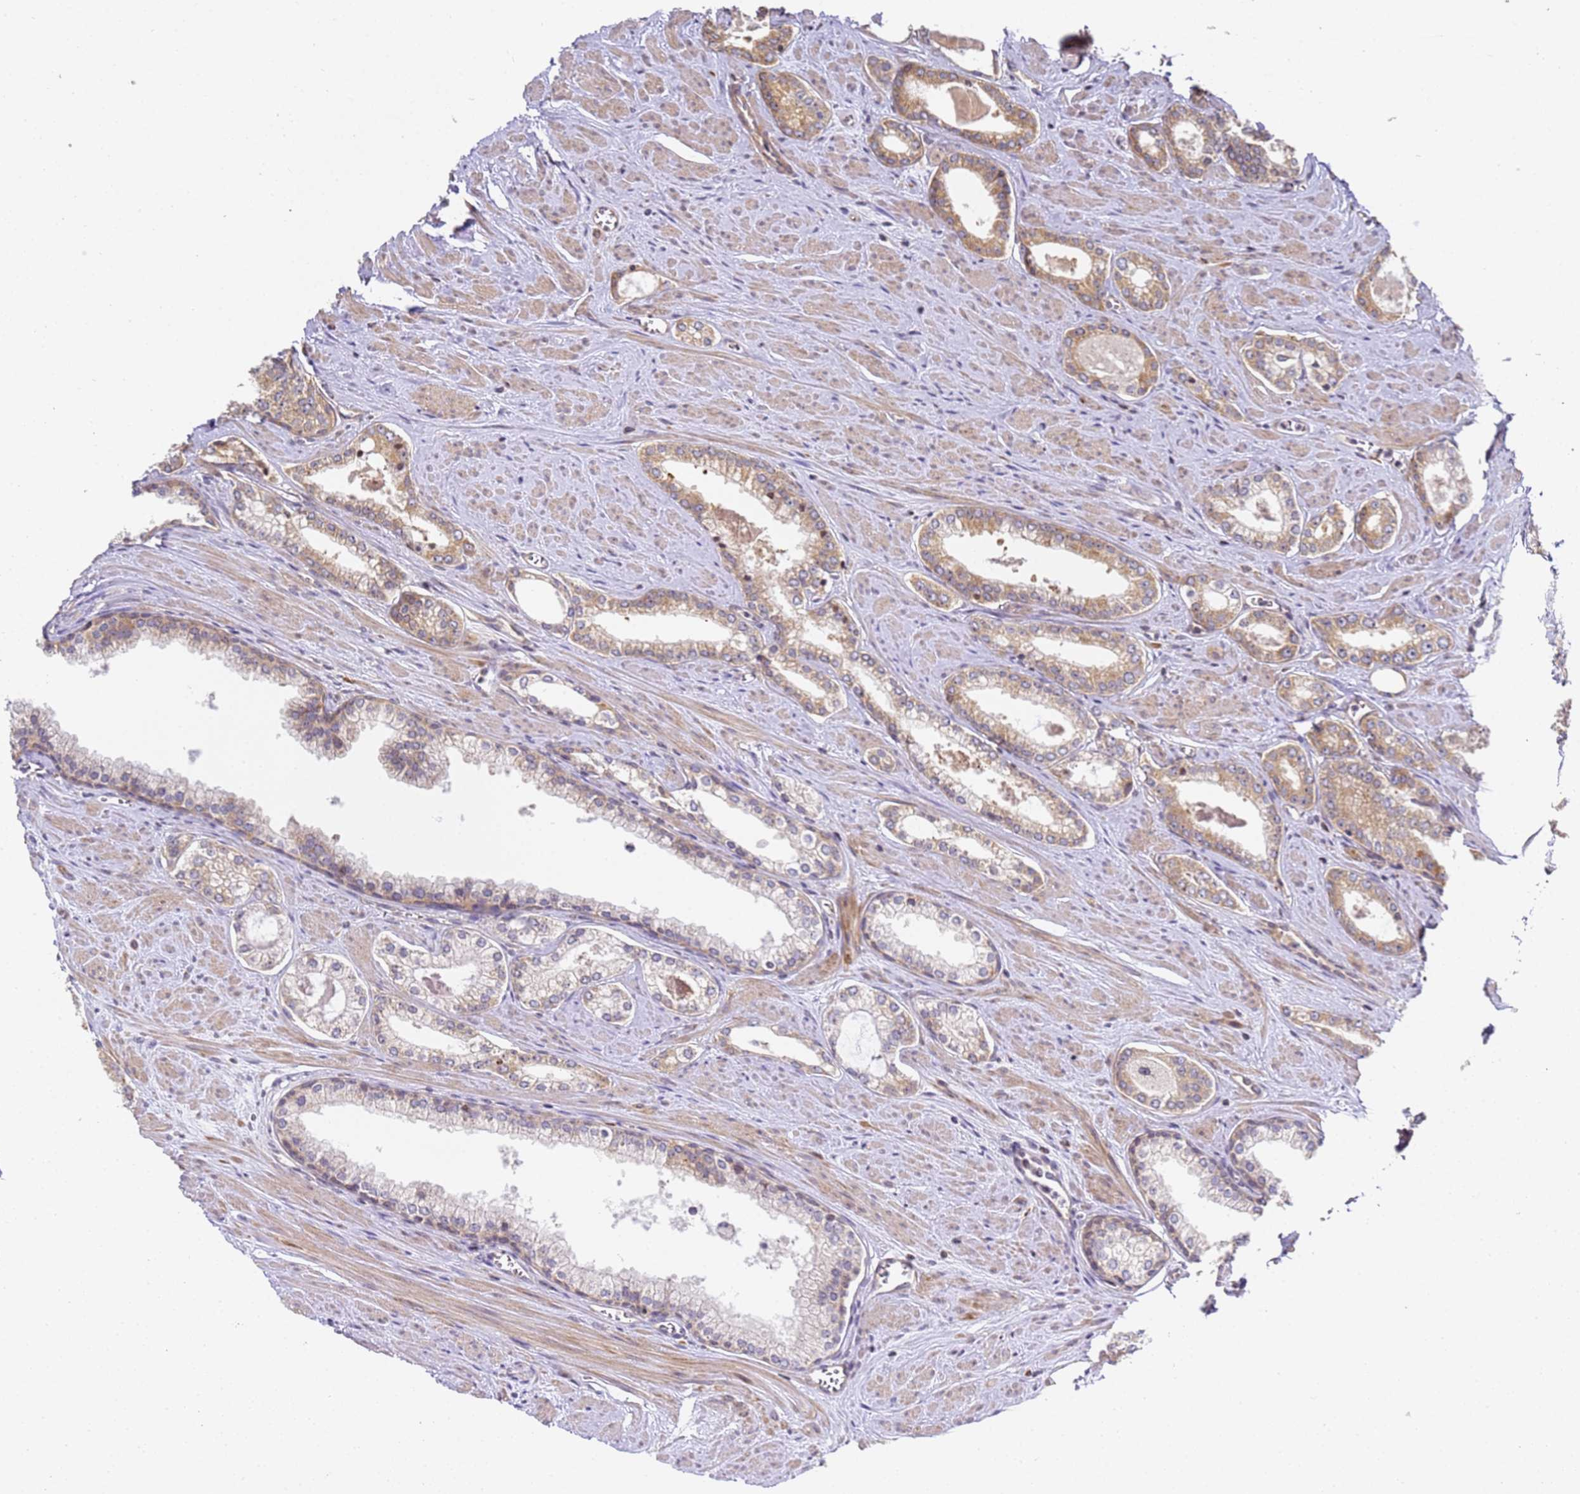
{"staining": {"intensity": "moderate", "quantity": ">75%", "location": "cytoplasmic/membranous"}, "tissue": "prostate cancer", "cell_type": "Tumor cells", "image_type": "cancer", "snomed": [{"axis": "morphology", "description": "Adenocarcinoma, Low grade"}, {"axis": "topography", "description": "Prostate and seminal vesicle, NOS"}], "caption": "Low-grade adenocarcinoma (prostate) stained with DAB immunohistochemistry (IHC) exhibits medium levels of moderate cytoplasmic/membranous expression in approximately >75% of tumor cells.", "gene": "RPL13A", "patient": {"sex": "male", "age": 60}}